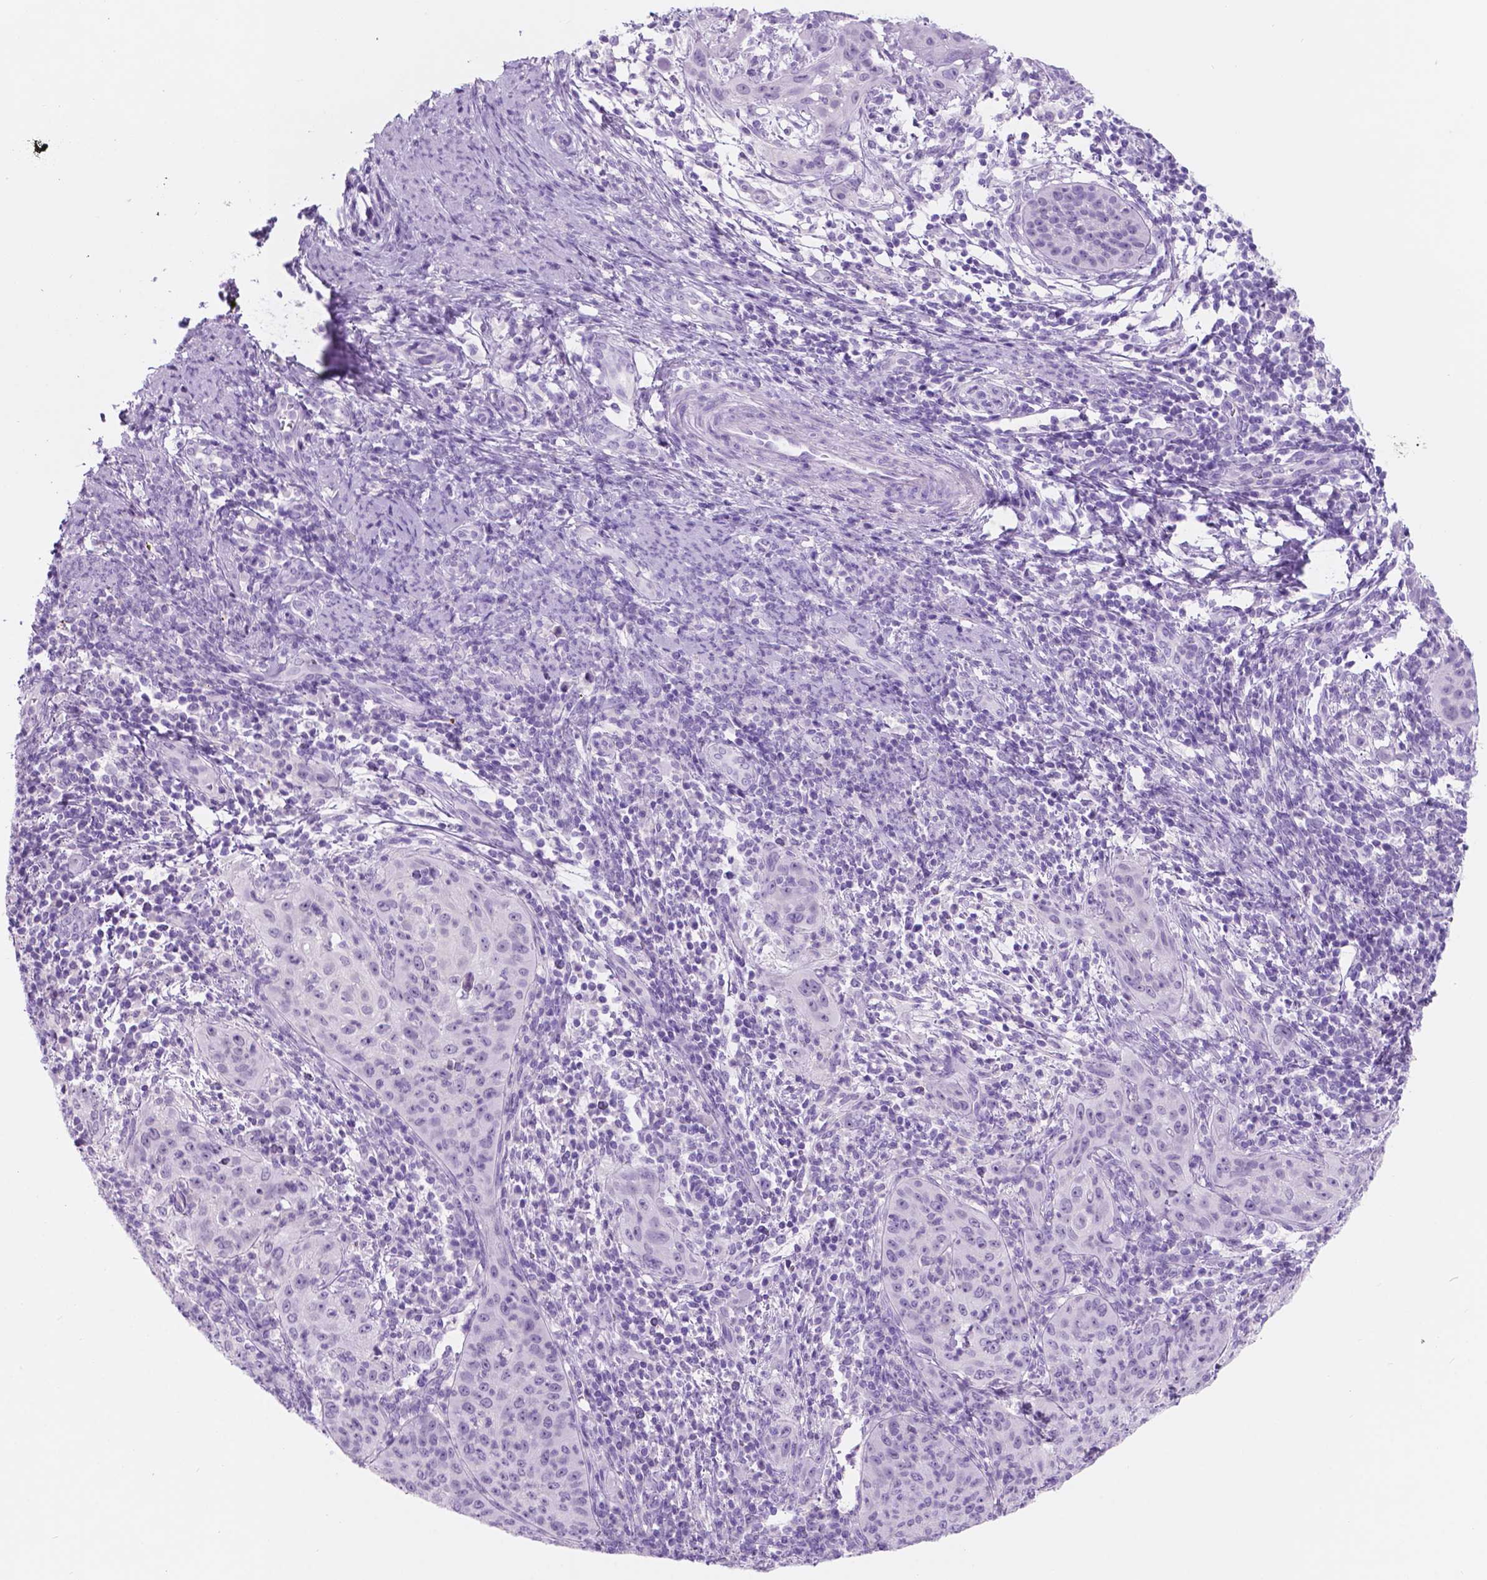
{"staining": {"intensity": "negative", "quantity": "none", "location": "none"}, "tissue": "cervical cancer", "cell_type": "Tumor cells", "image_type": "cancer", "snomed": [{"axis": "morphology", "description": "Squamous cell carcinoma, NOS"}, {"axis": "topography", "description": "Cervix"}], "caption": "IHC photomicrograph of human cervical squamous cell carcinoma stained for a protein (brown), which displays no positivity in tumor cells. Nuclei are stained in blue.", "gene": "CUZD1", "patient": {"sex": "female", "age": 30}}